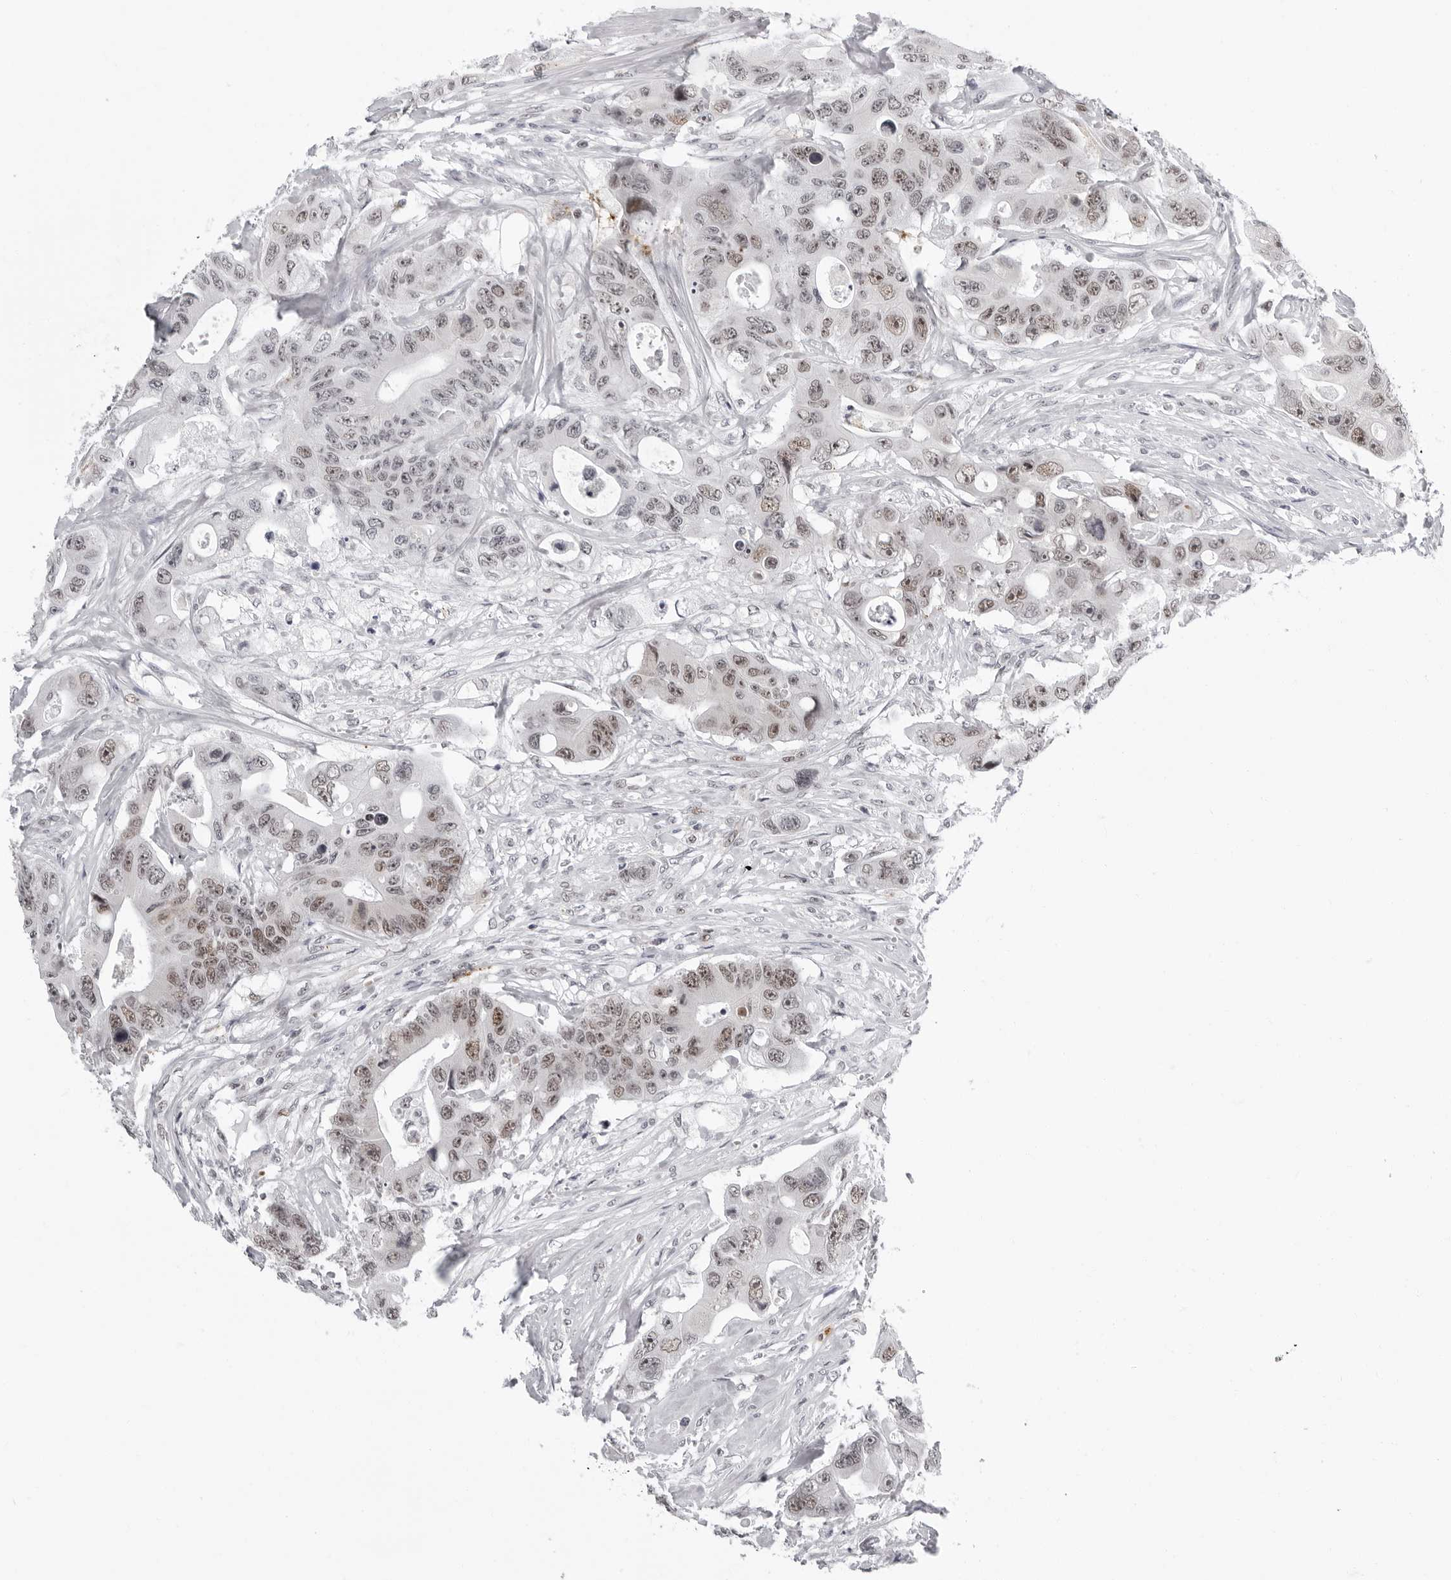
{"staining": {"intensity": "weak", "quantity": ">75%", "location": "nuclear"}, "tissue": "colorectal cancer", "cell_type": "Tumor cells", "image_type": "cancer", "snomed": [{"axis": "morphology", "description": "Adenocarcinoma, NOS"}, {"axis": "topography", "description": "Colon"}], "caption": "Immunohistochemistry staining of colorectal cancer, which reveals low levels of weak nuclear expression in about >75% of tumor cells indicating weak nuclear protein expression. The staining was performed using DAB (brown) for protein detection and nuclei were counterstained in hematoxylin (blue).", "gene": "USP1", "patient": {"sex": "female", "age": 46}}